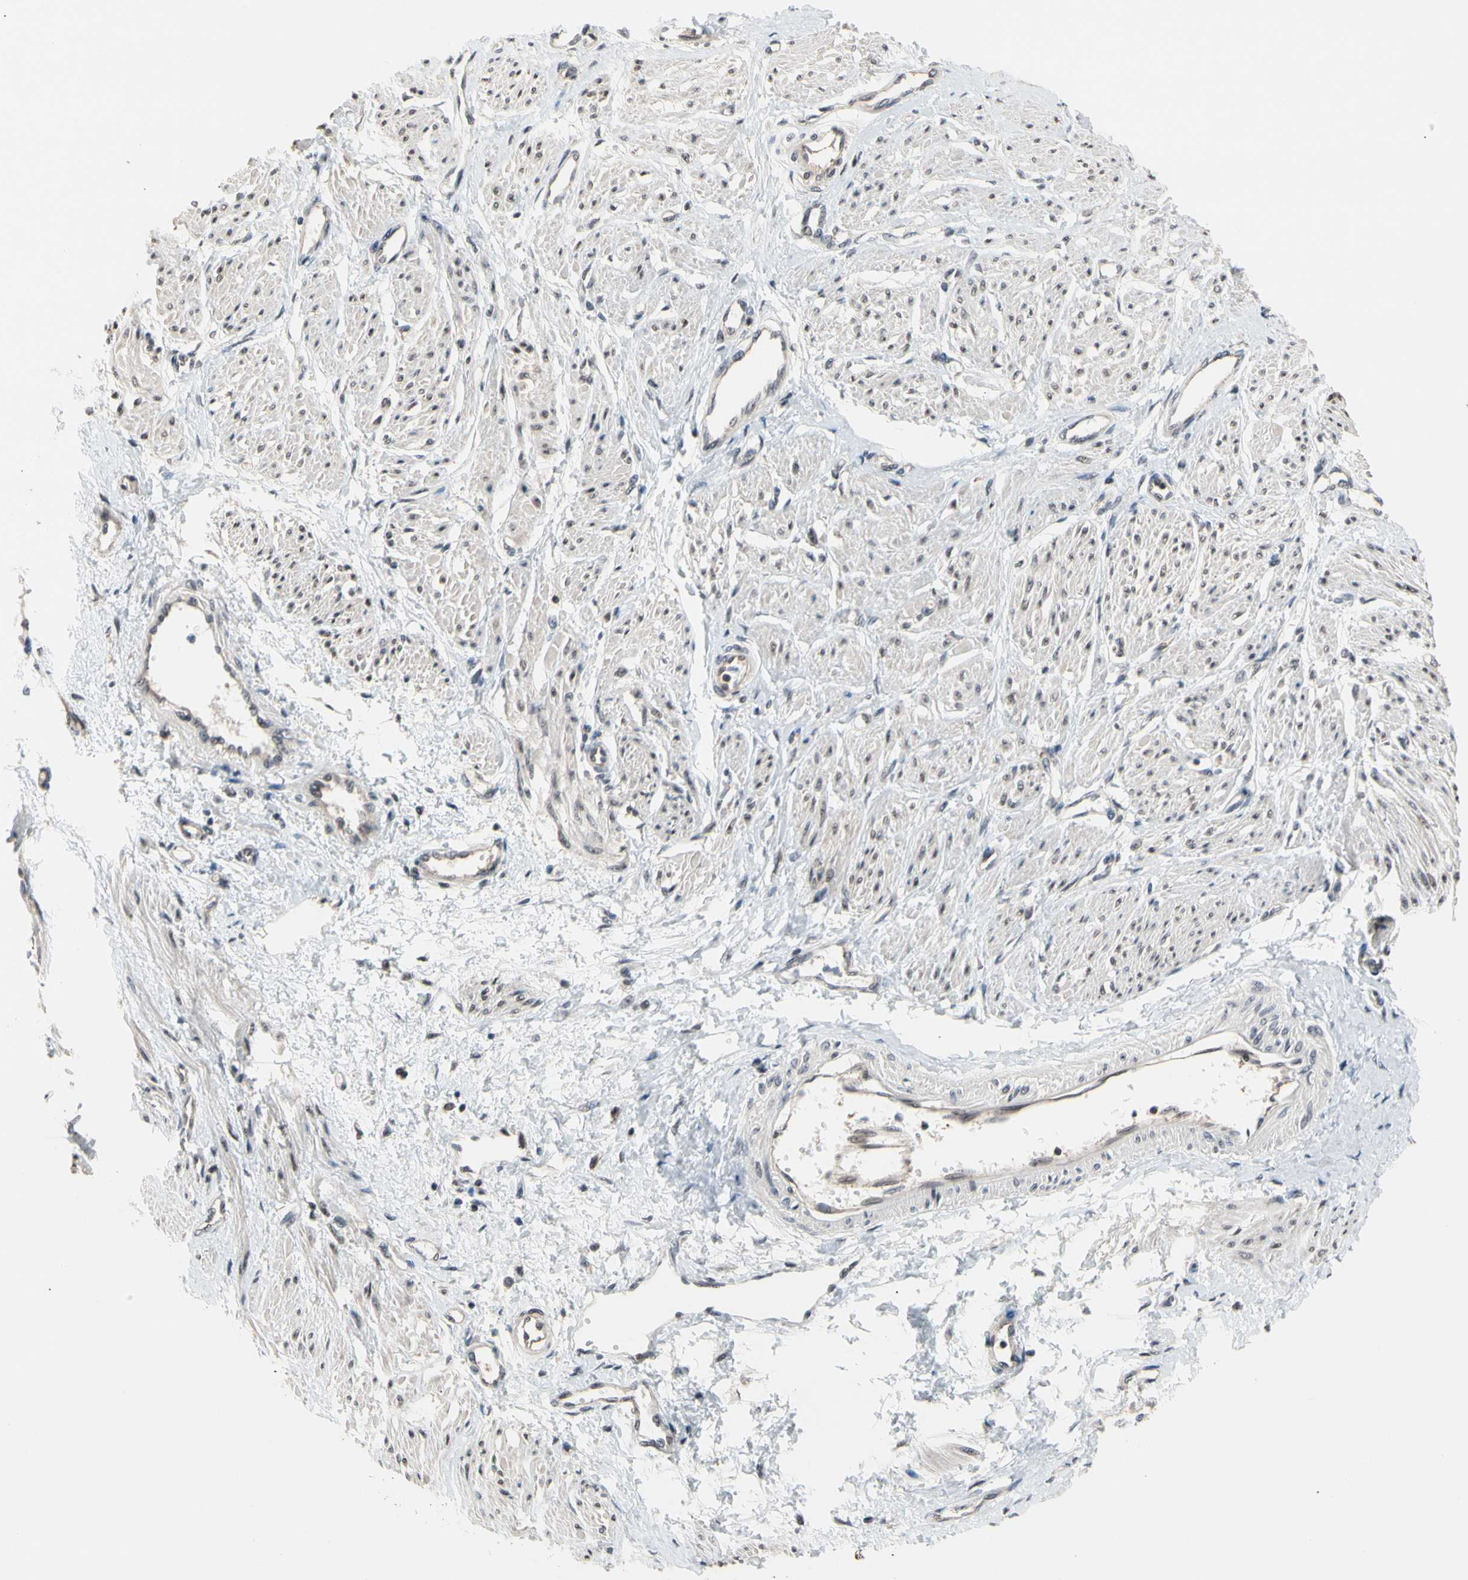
{"staining": {"intensity": "weak", "quantity": "<25%", "location": "cytoplasmic/membranous"}, "tissue": "smooth muscle", "cell_type": "Smooth muscle cells", "image_type": "normal", "snomed": [{"axis": "morphology", "description": "Normal tissue, NOS"}, {"axis": "topography", "description": "Smooth muscle"}, {"axis": "topography", "description": "Uterus"}], "caption": "Immunohistochemistry (IHC) histopathology image of unremarkable smooth muscle: smooth muscle stained with DAB shows no significant protein expression in smooth muscle cells.", "gene": "NGEF", "patient": {"sex": "female", "age": 39}}